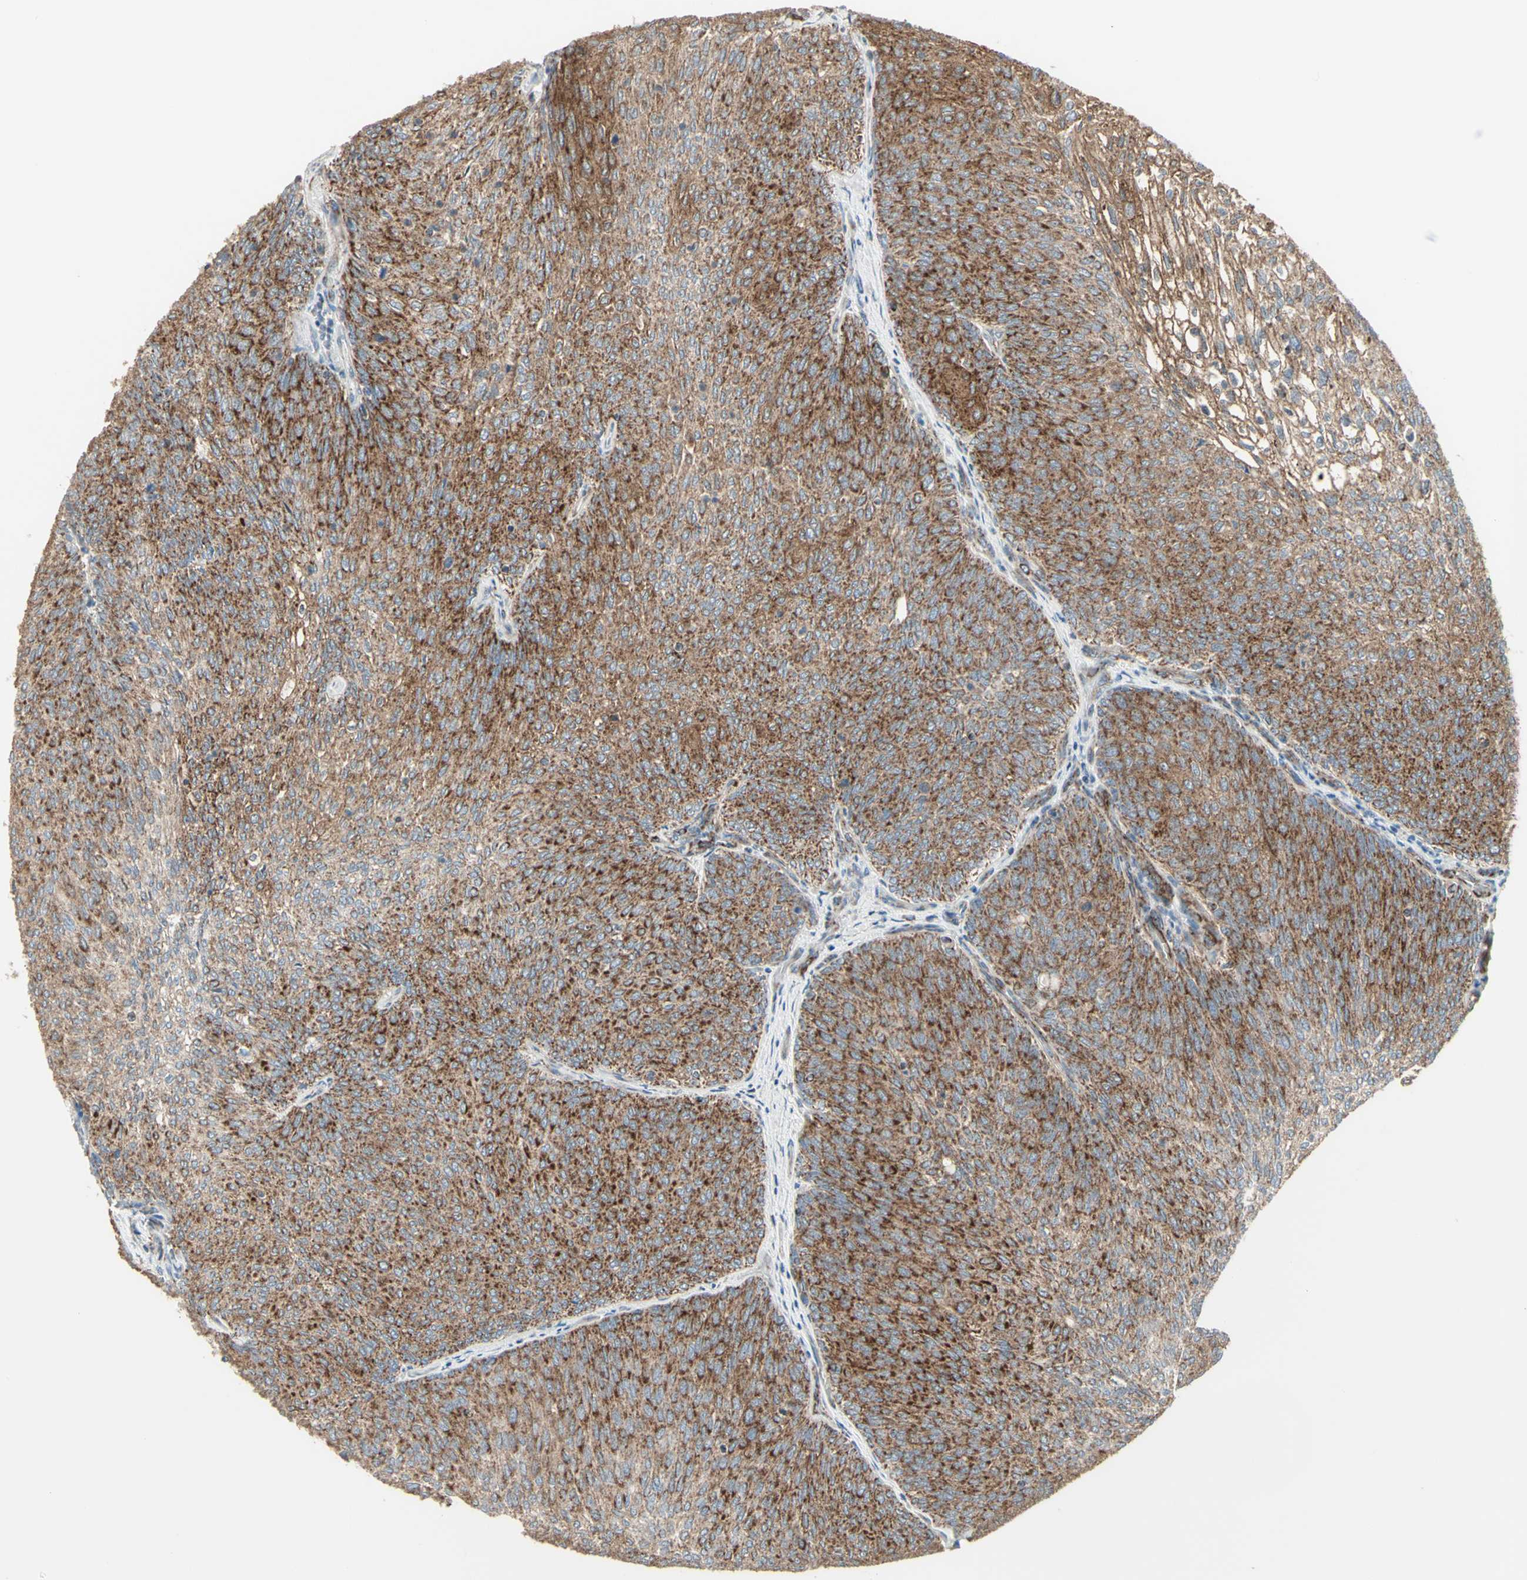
{"staining": {"intensity": "moderate", "quantity": ">75%", "location": "cytoplasmic/membranous"}, "tissue": "urothelial cancer", "cell_type": "Tumor cells", "image_type": "cancer", "snomed": [{"axis": "morphology", "description": "Urothelial carcinoma, Low grade"}, {"axis": "topography", "description": "Urinary bladder"}], "caption": "Urothelial carcinoma (low-grade) was stained to show a protein in brown. There is medium levels of moderate cytoplasmic/membranous staining in approximately >75% of tumor cells.", "gene": "FAM171B", "patient": {"sex": "female", "age": 79}}